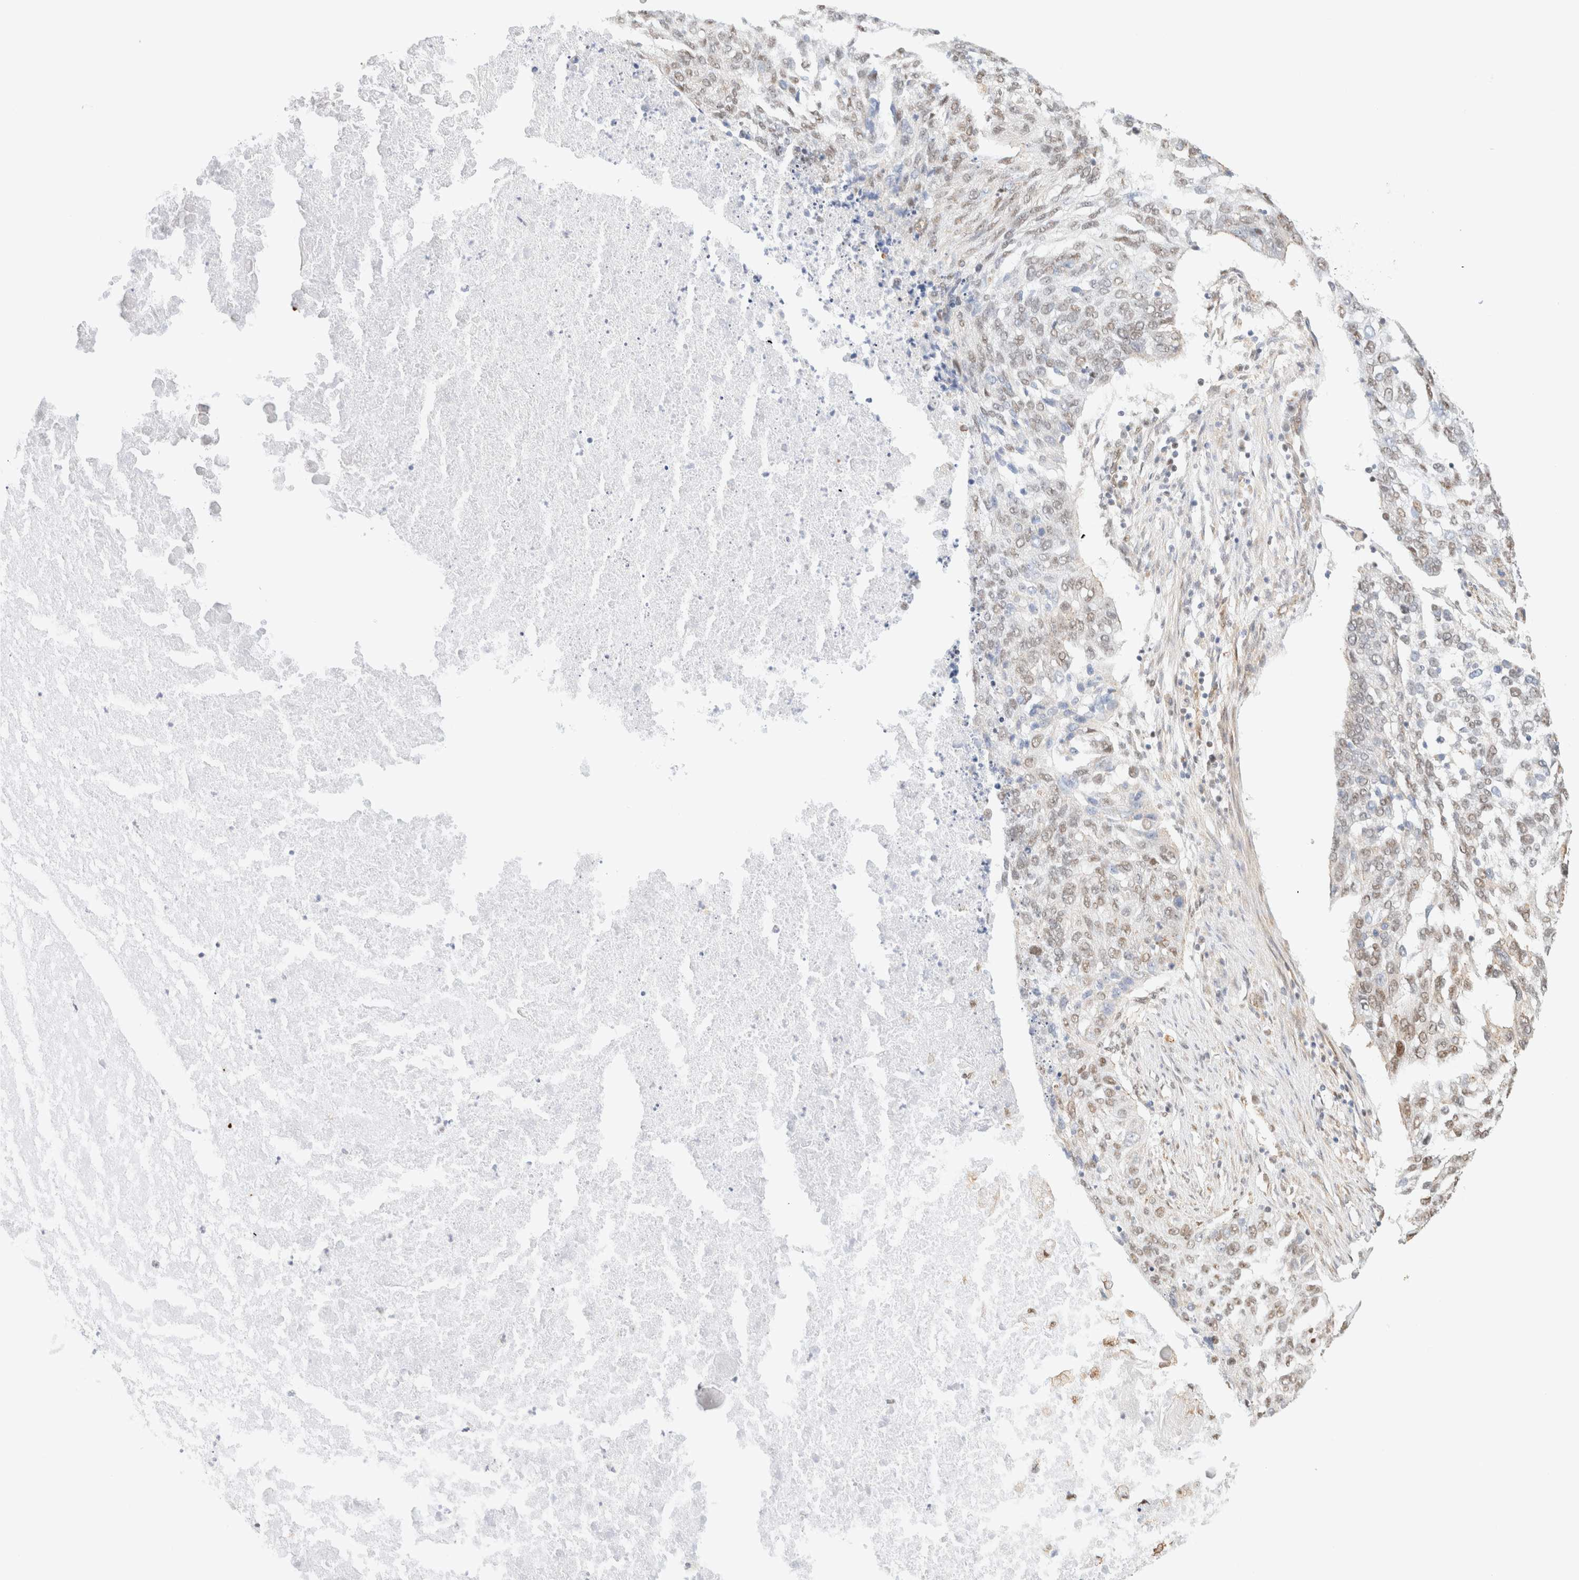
{"staining": {"intensity": "weak", "quantity": "25%-75%", "location": "nuclear"}, "tissue": "lung cancer", "cell_type": "Tumor cells", "image_type": "cancer", "snomed": [{"axis": "morphology", "description": "Squamous cell carcinoma, NOS"}, {"axis": "topography", "description": "Lung"}], "caption": "A histopathology image of lung cancer stained for a protein reveals weak nuclear brown staining in tumor cells. Using DAB (brown) and hematoxylin (blue) stains, captured at high magnification using brightfield microscopy.", "gene": "ARID5A", "patient": {"sex": "female", "age": 63}}